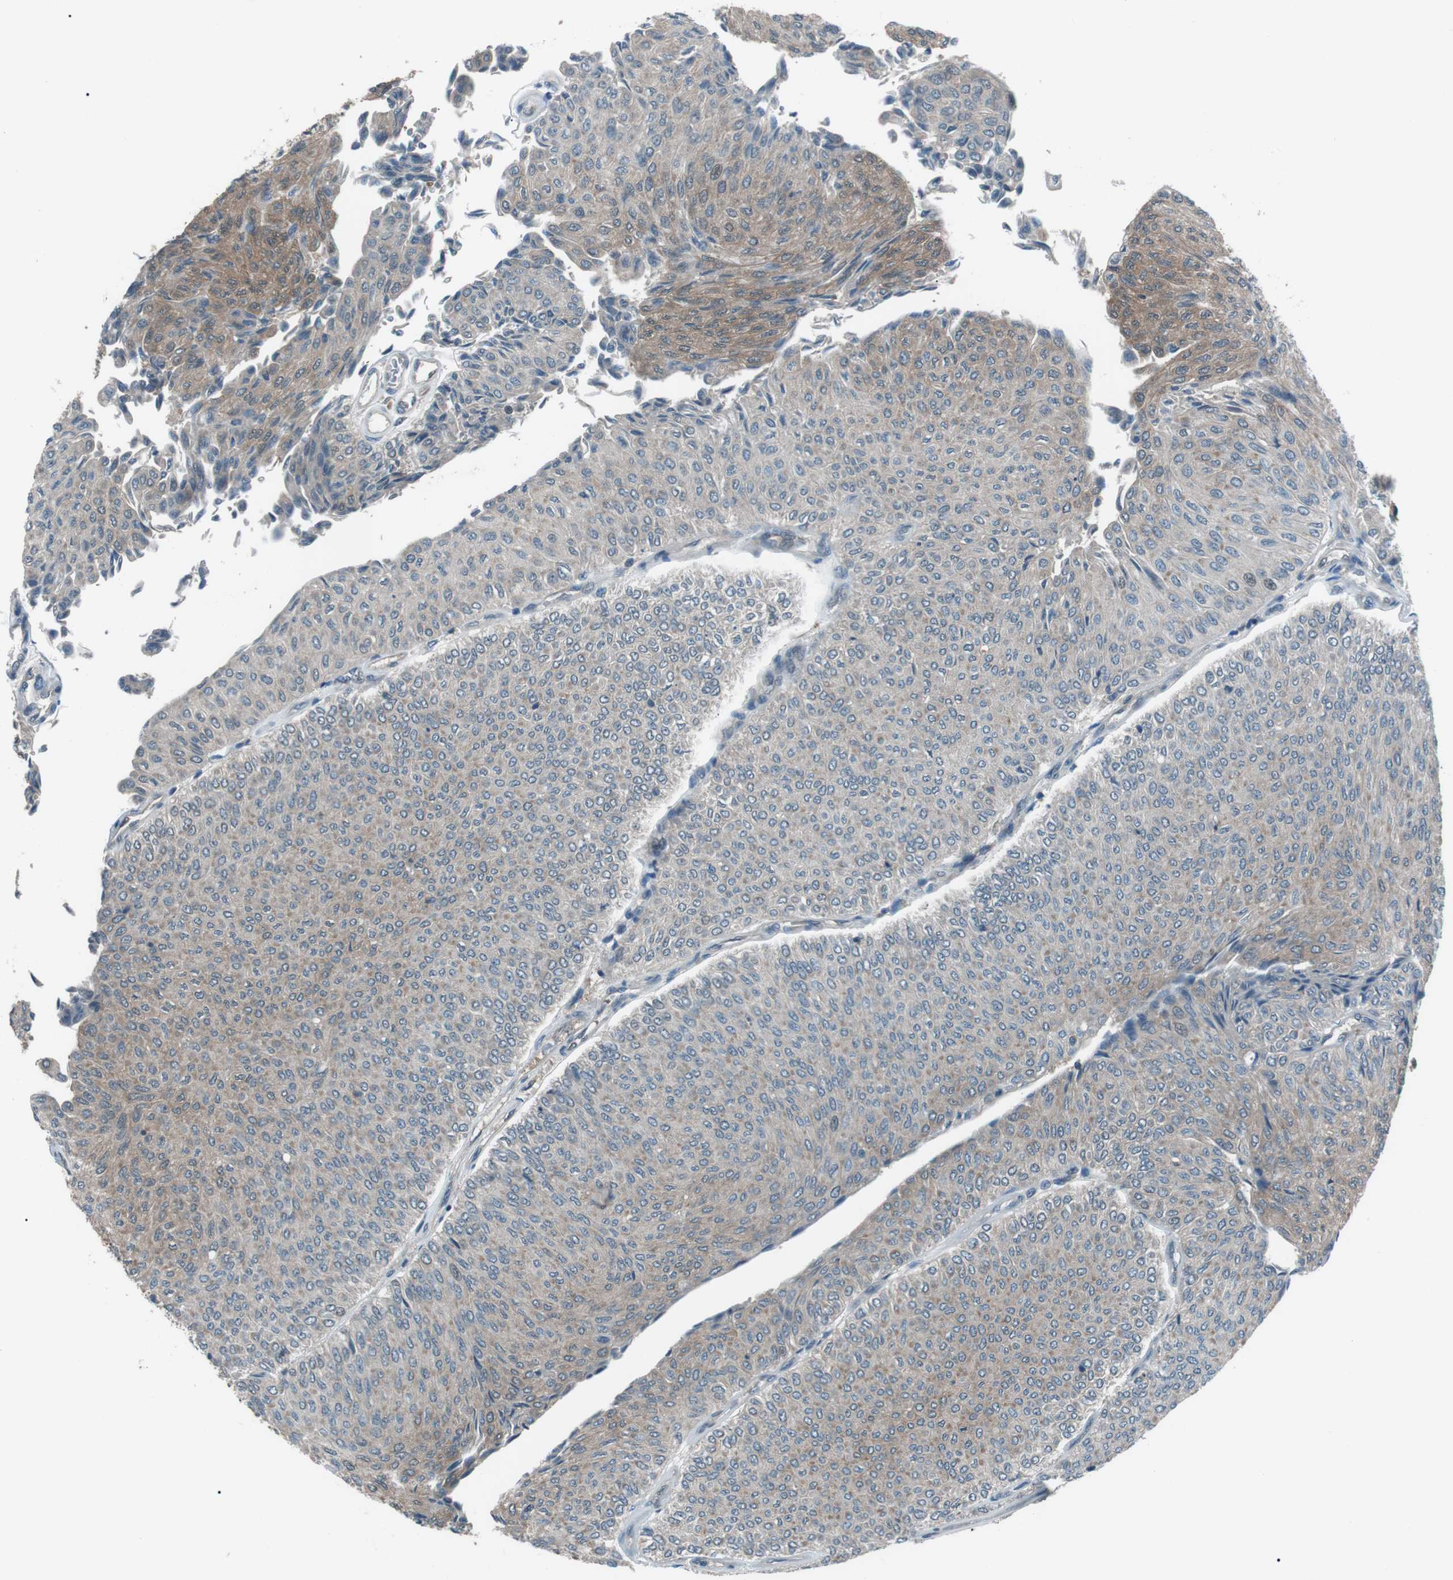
{"staining": {"intensity": "weak", "quantity": "25%-75%", "location": "cytoplasmic/membranous"}, "tissue": "urothelial cancer", "cell_type": "Tumor cells", "image_type": "cancer", "snomed": [{"axis": "morphology", "description": "Urothelial carcinoma, Low grade"}, {"axis": "topography", "description": "Urinary bladder"}], "caption": "Weak cytoplasmic/membranous protein expression is identified in approximately 25%-75% of tumor cells in urothelial carcinoma (low-grade).", "gene": "LRIG2", "patient": {"sex": "male", "age": 78}}